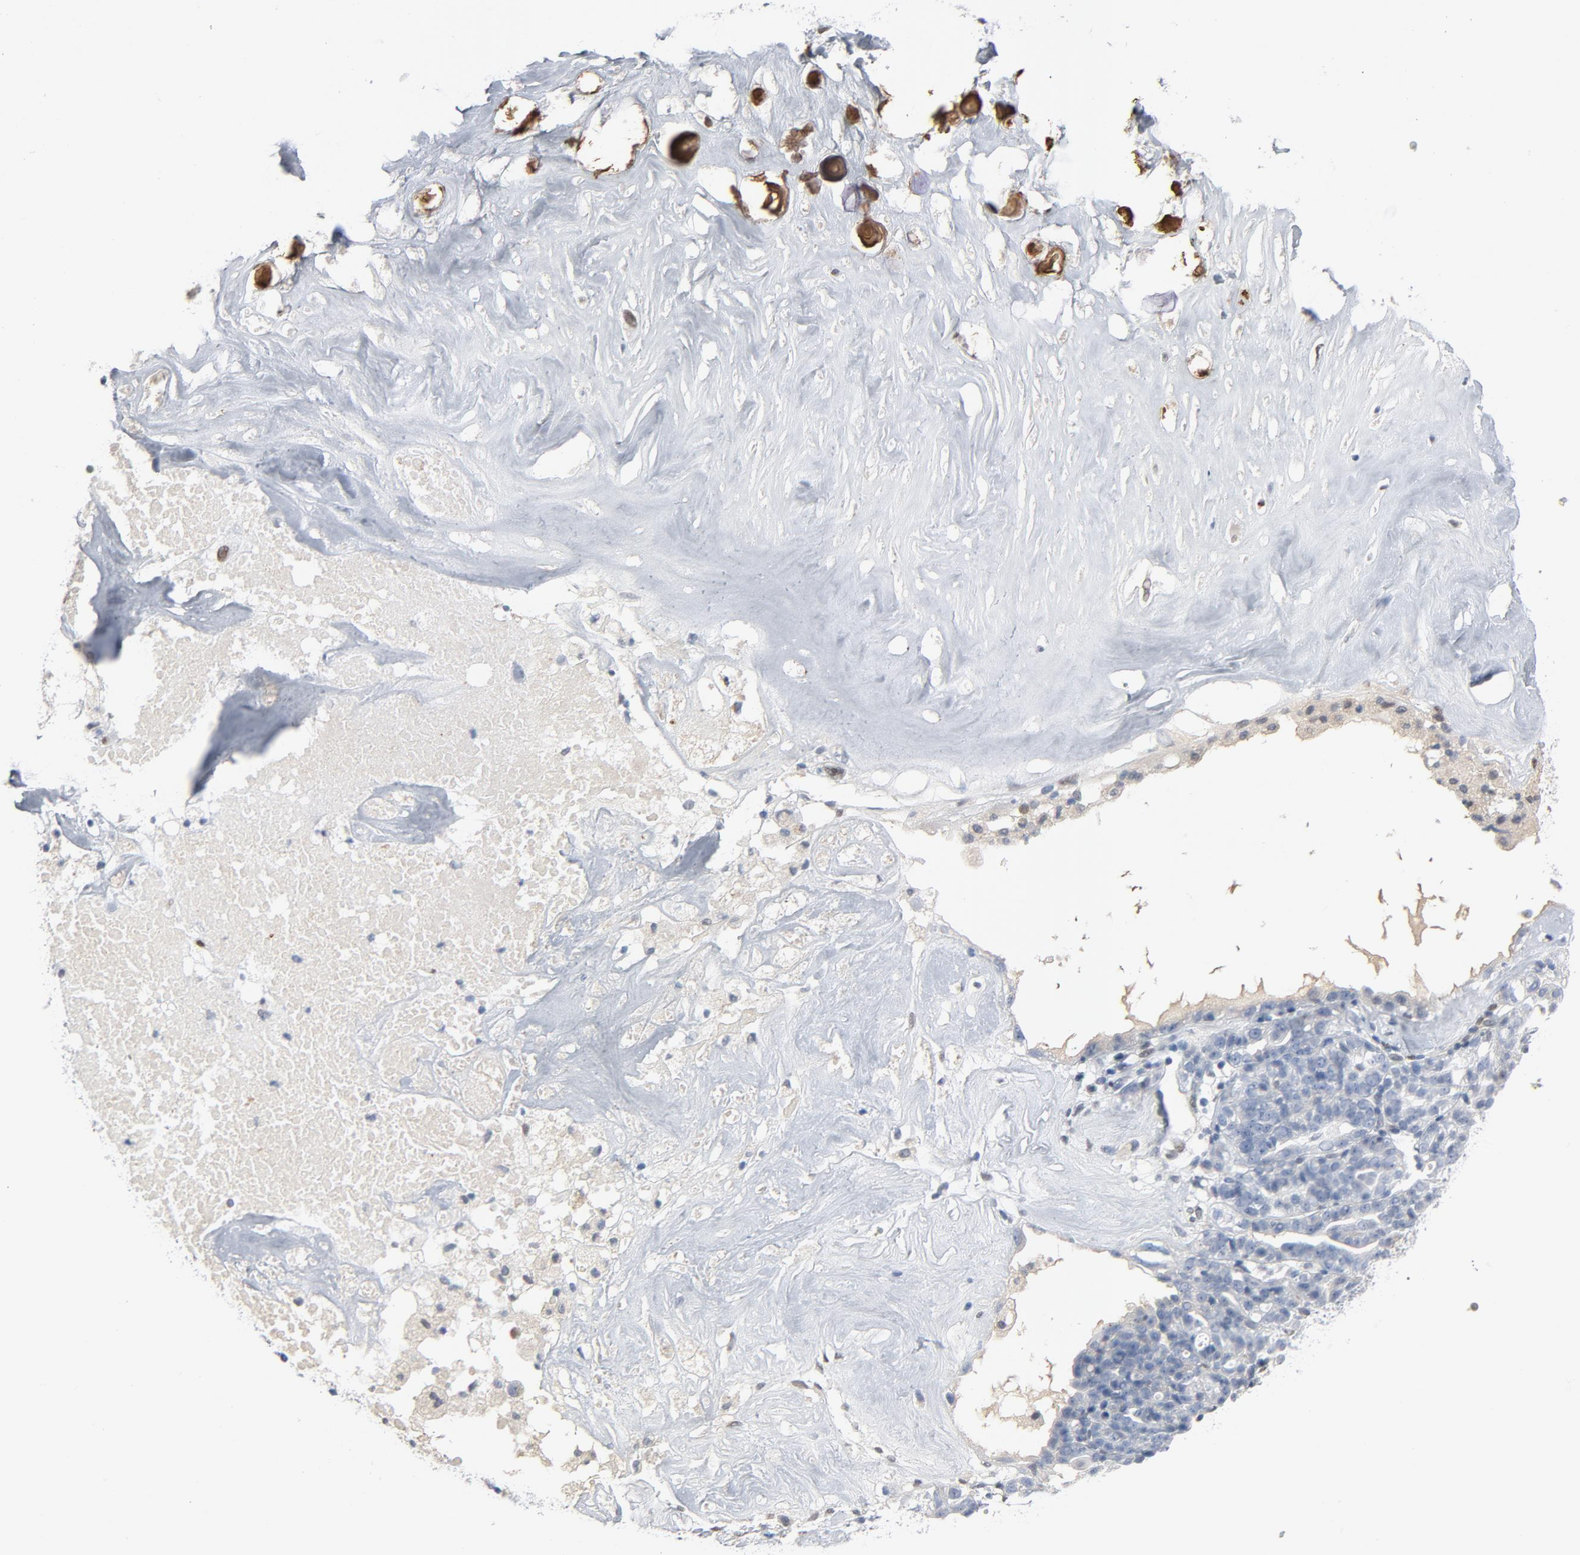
{"staining": {"intensity": "negative", "quantity": "none", "location": "none"}, "tissue": "ovarian cancer", "cell_type": "Tumor cells", "image_type": "cancer", "snomed": [{"axis": "morphology", "description": "Cystadenocarcinoma, serous, NOS"}, {"axis": "topography", "description": "Ovary"}], "caption": "Tumor cells show no significant positivity in ovarian cancer (serous cystadenocarcinoma).", "gene": "FOXP1", "patient": {"sex": "female", "age": 66}}